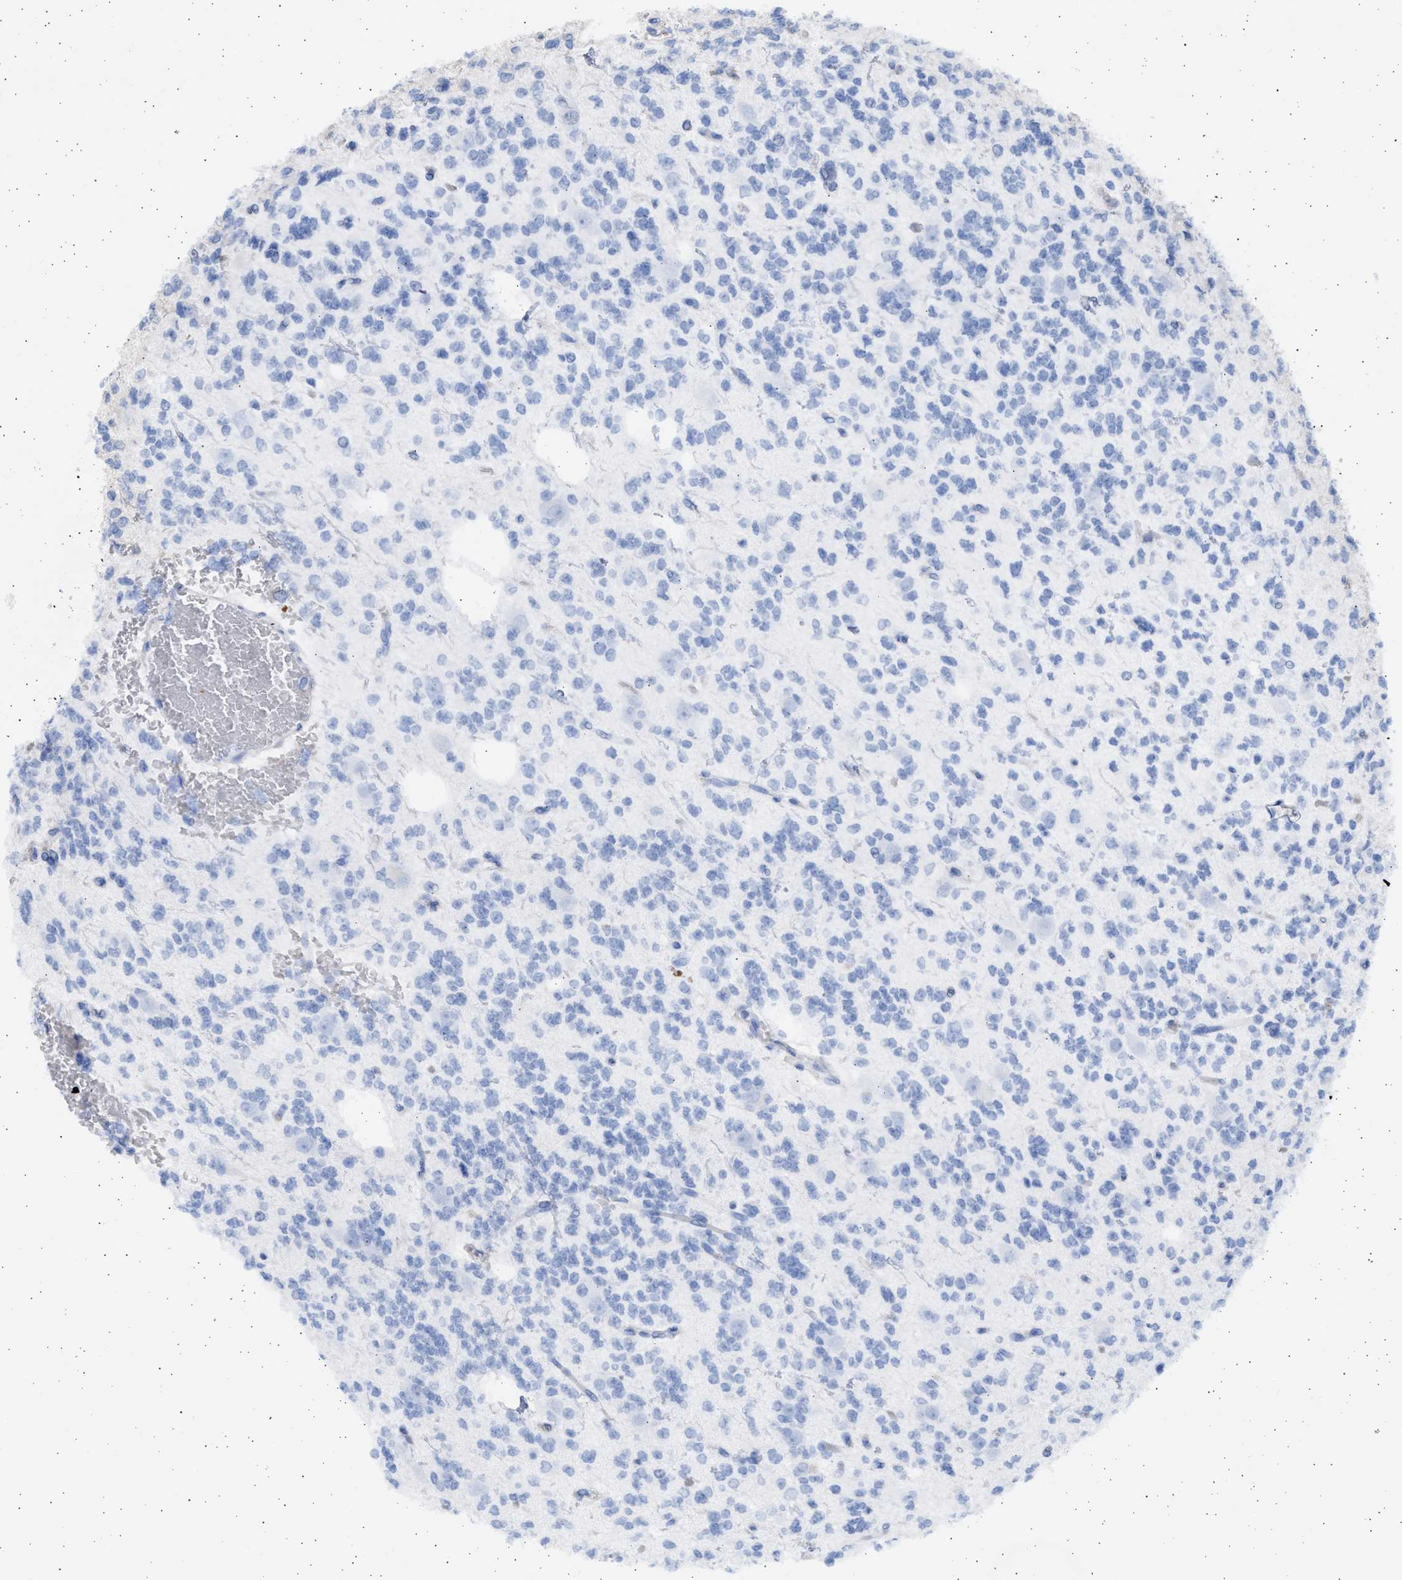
{"staining": {"intensity": "negative", "quantity": "none", "location": "none"}, "tissue": "glioma", "cell_type": "Tumor cells", "image_type": "cancer", "snomed": [{"axis": "morphology", "description": "Glioma, malignant, Low grade"}, {"axis": "topography", "description": "Brain"}], "caption": "Malignant glioma (low-grade) was stained to show a protein in brown. There is no significant staining in tumor cells.", "gene": "NBR1", "patient": {"sex": "male", "age": 38}}